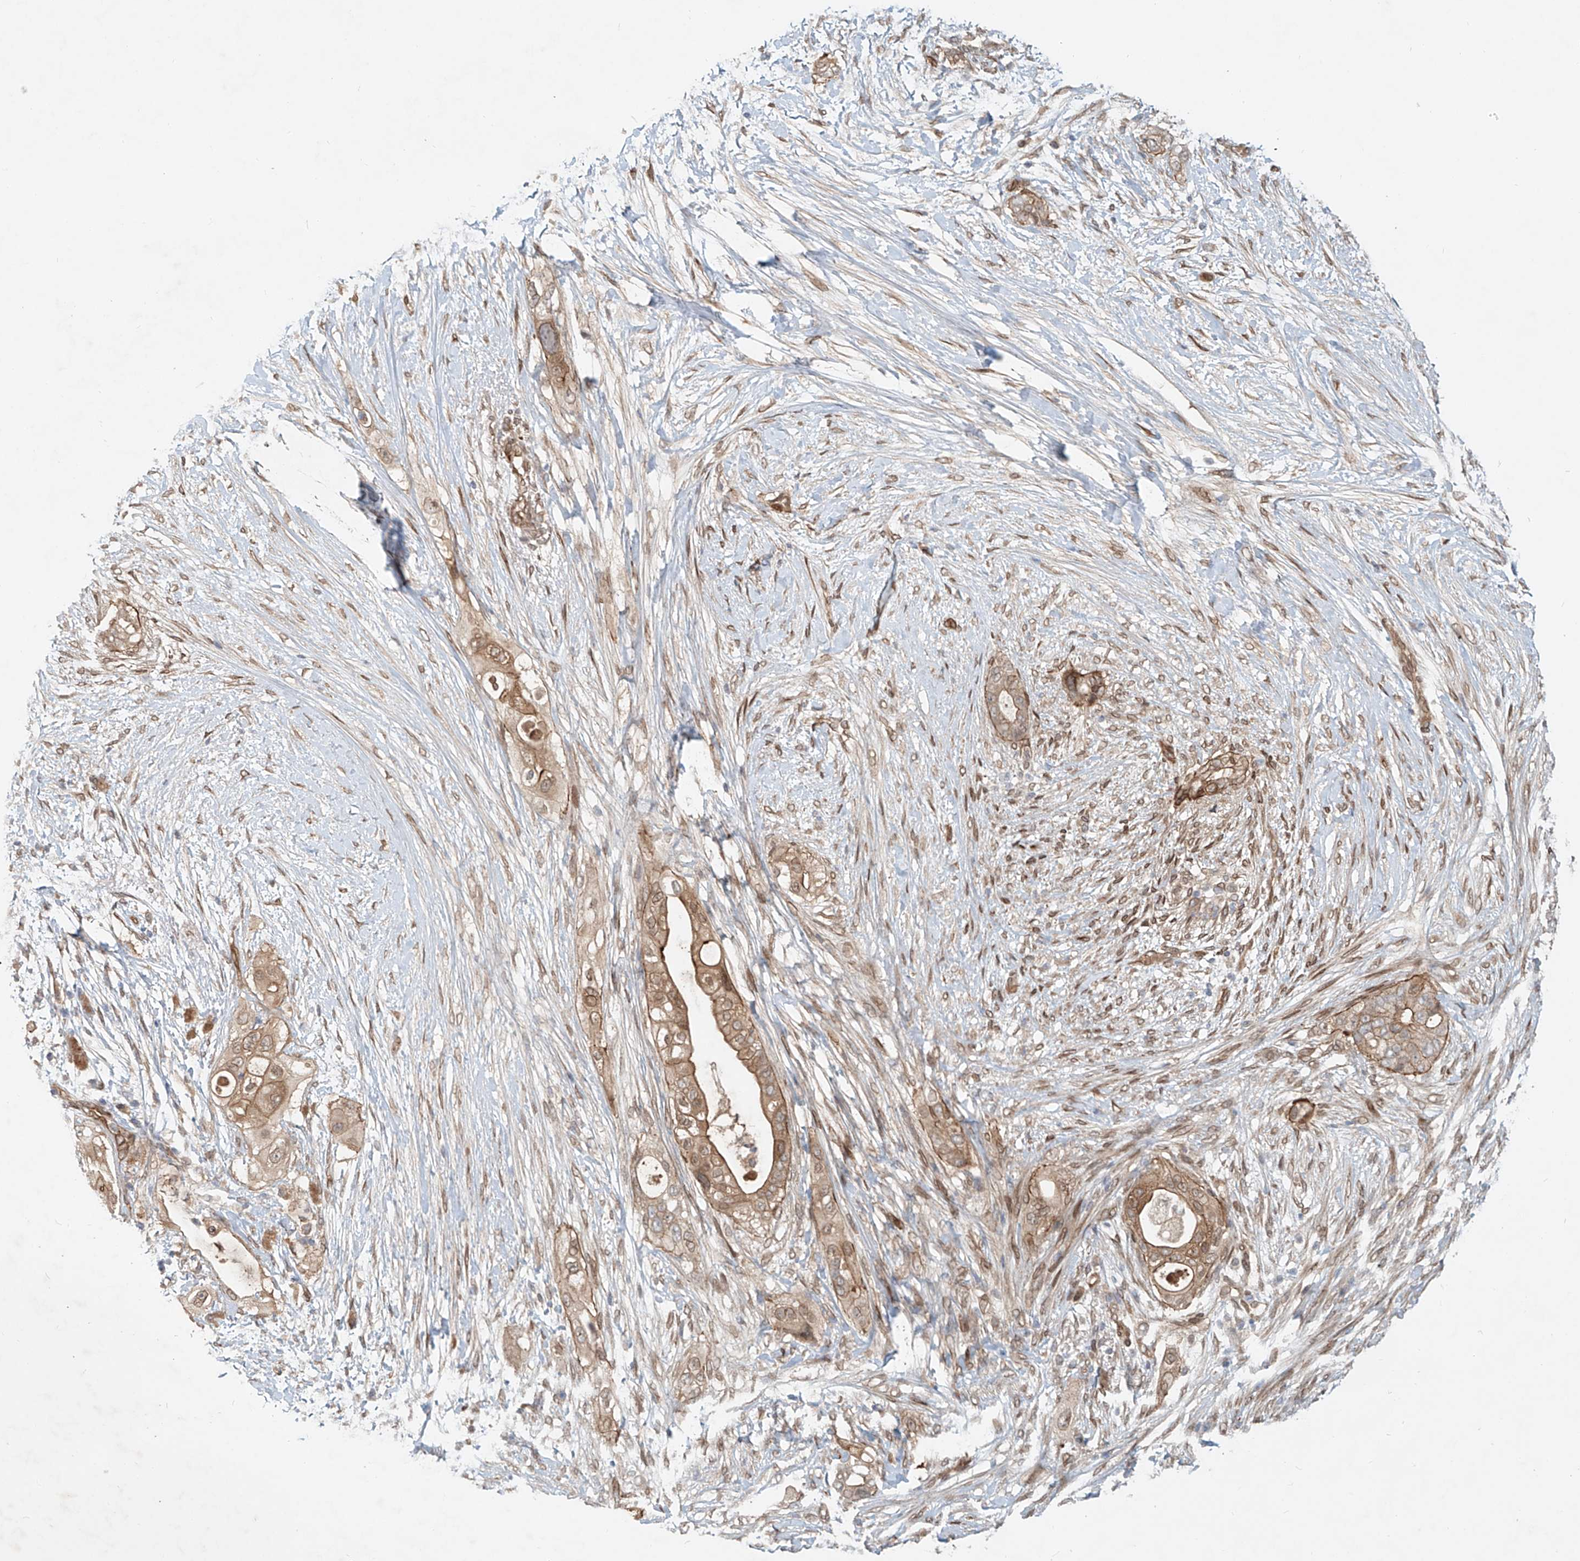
{"staining": {"intensity": "moderate", "quantity": ">75%", "location": "cytoplasmic/membranous"}, "tissue": "pancreatic cancer", "cell_type": "Tumor cells", "image_type": "cancer", "snomed": [{"axis": "morphology", "description": "Adenocarcinoma, NOS"}, {"axis": "topography", "description": "Pancreas"}], "caption": "This photomicrograph exhibits IHC staining of pancreatic cancer (adenocarcinoma), with medium moderate cytoplasmic/membranous staining in approximately >75% of tumor cells.", "gene": "SASH1", "patient": {"sex": "male", "age": 53}}